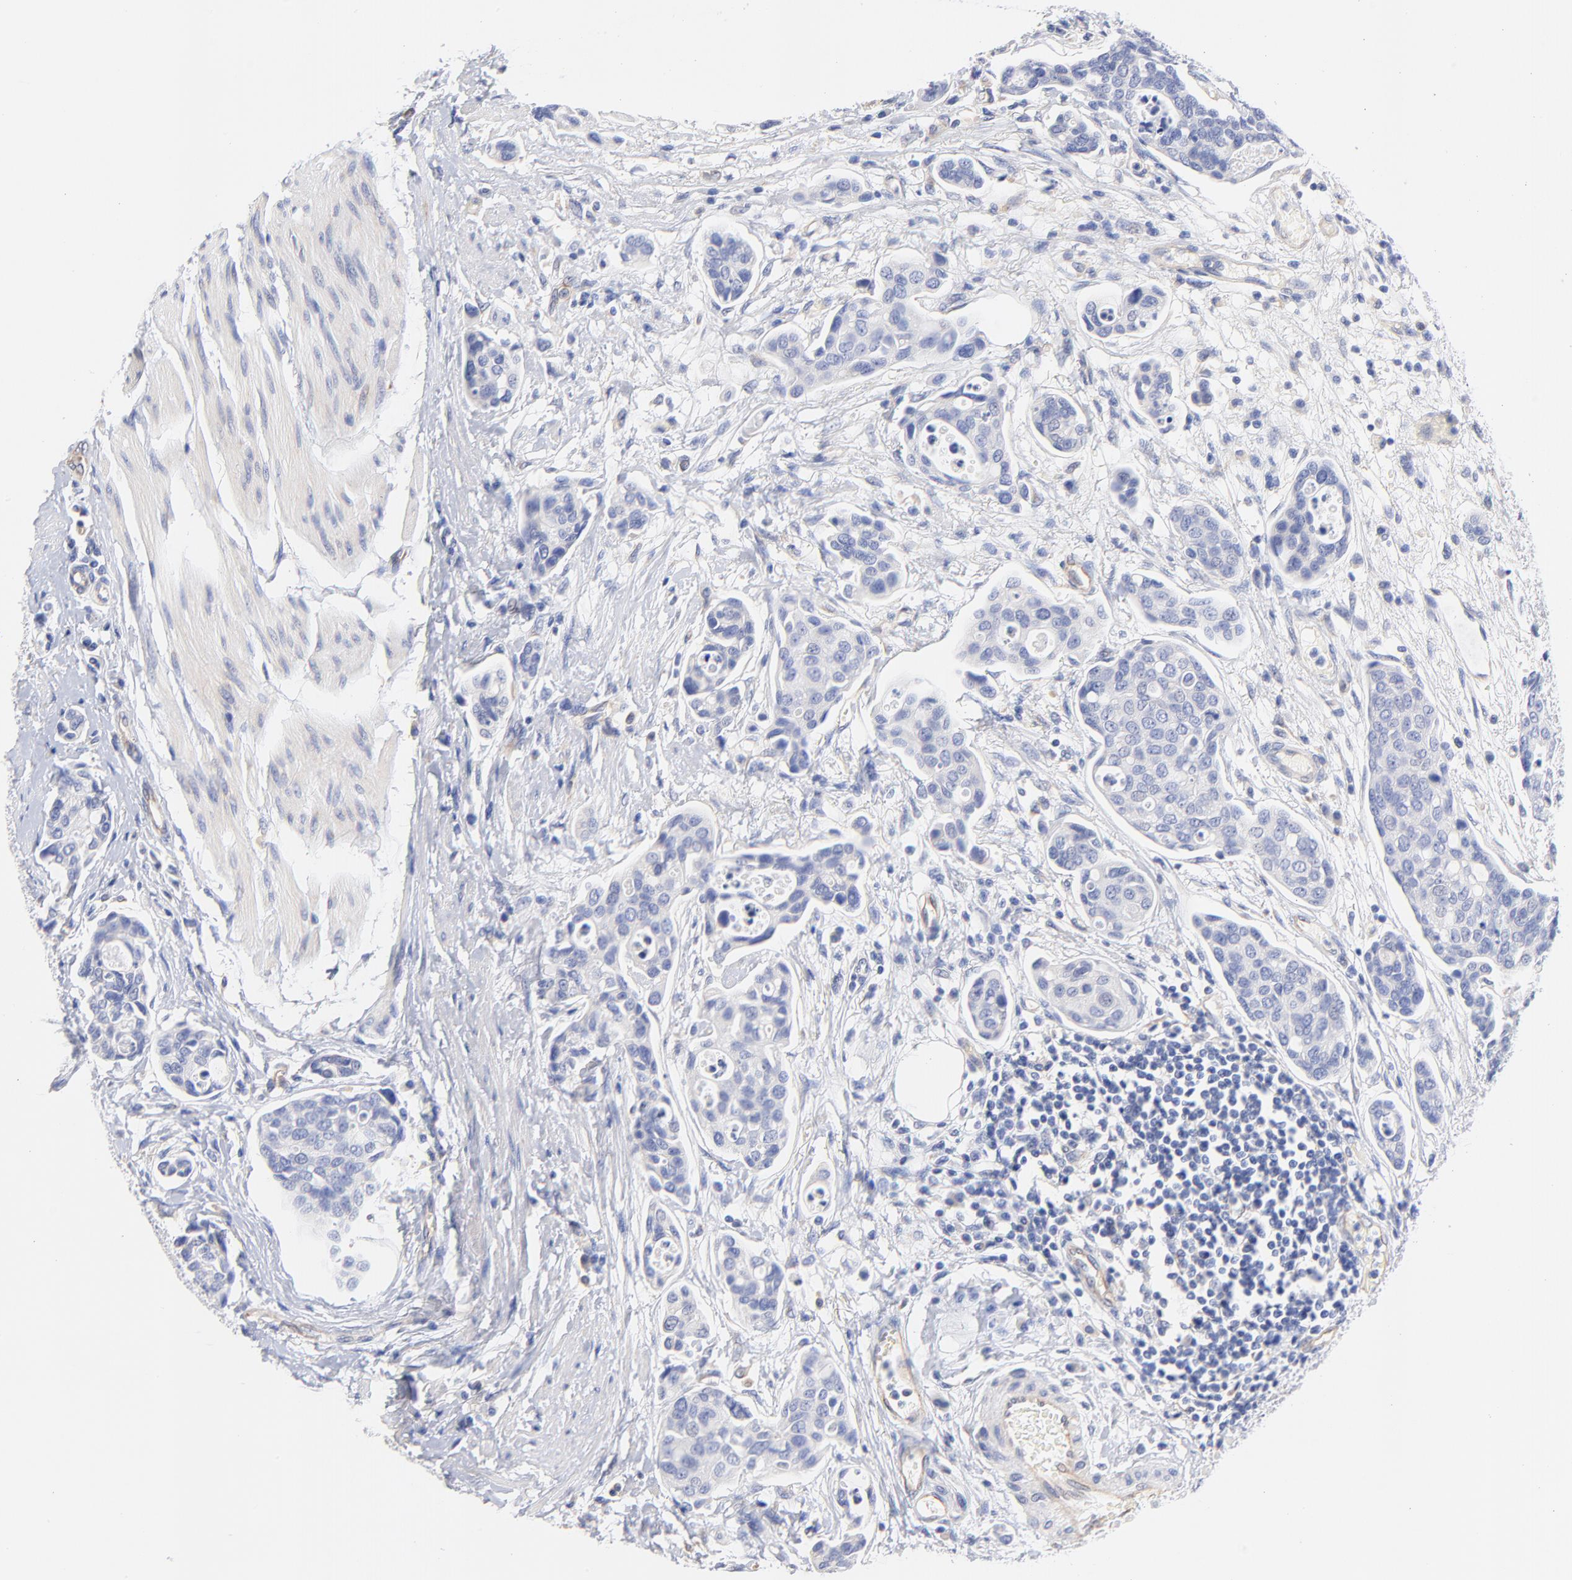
{"staining": {"intensity": "negative", "quantity": "none", "location": "none"}, "tissue": "urothelial cancer", "cell_type": "Tumor cells", "image_type": "cancer", "snomed": [{"axis": "morphology", "description": "Urothelial carcinoma, High grade"}, {"axis": "topography", "description": "Urinary bladder"}], "caption": "This is an immunohistochemistry image of high-grade urothelial carcinoma. There is no staining in tumor cells.", "gene": "HS3ST1", "patient": {"sex": "male", "age": 78}}